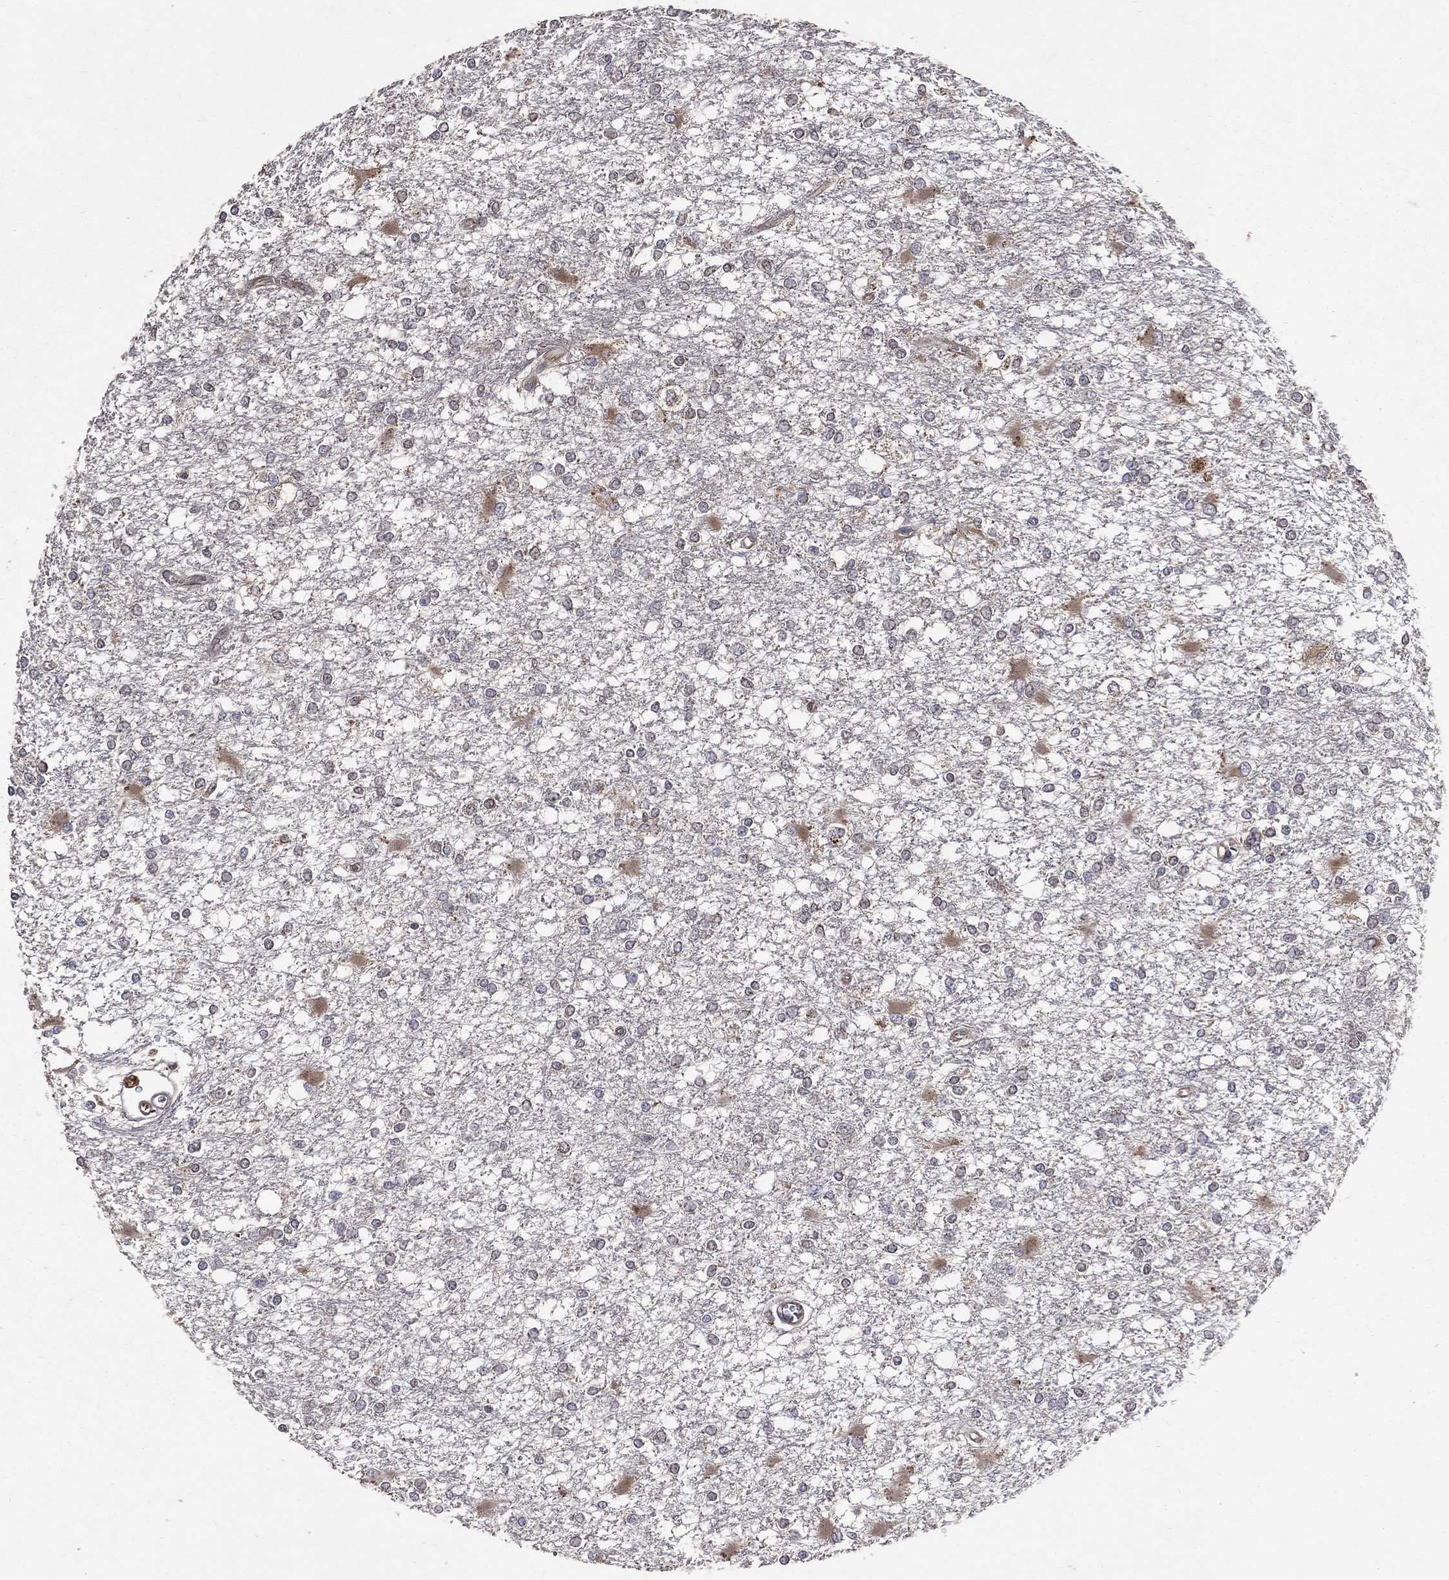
{"staining": {"intensity": "negative", "quantity": "none", "location": "none"}, "tissue": "glioma", "cell_type": "Tumor cells", "image_type": "cancer", "snomed": [{"axis": "morphology", "description": "Glioma, malignant, High grade"}, {"axis": "topography", "description": "Cerebral cortex"}], "caption": "Immunohistochemistry micrograph of human glioma stained for a protein (brown), which displays no positivity in tumor cells.", "gene": "GMPR2", "patient": {"sex": "male", "age": 79}}